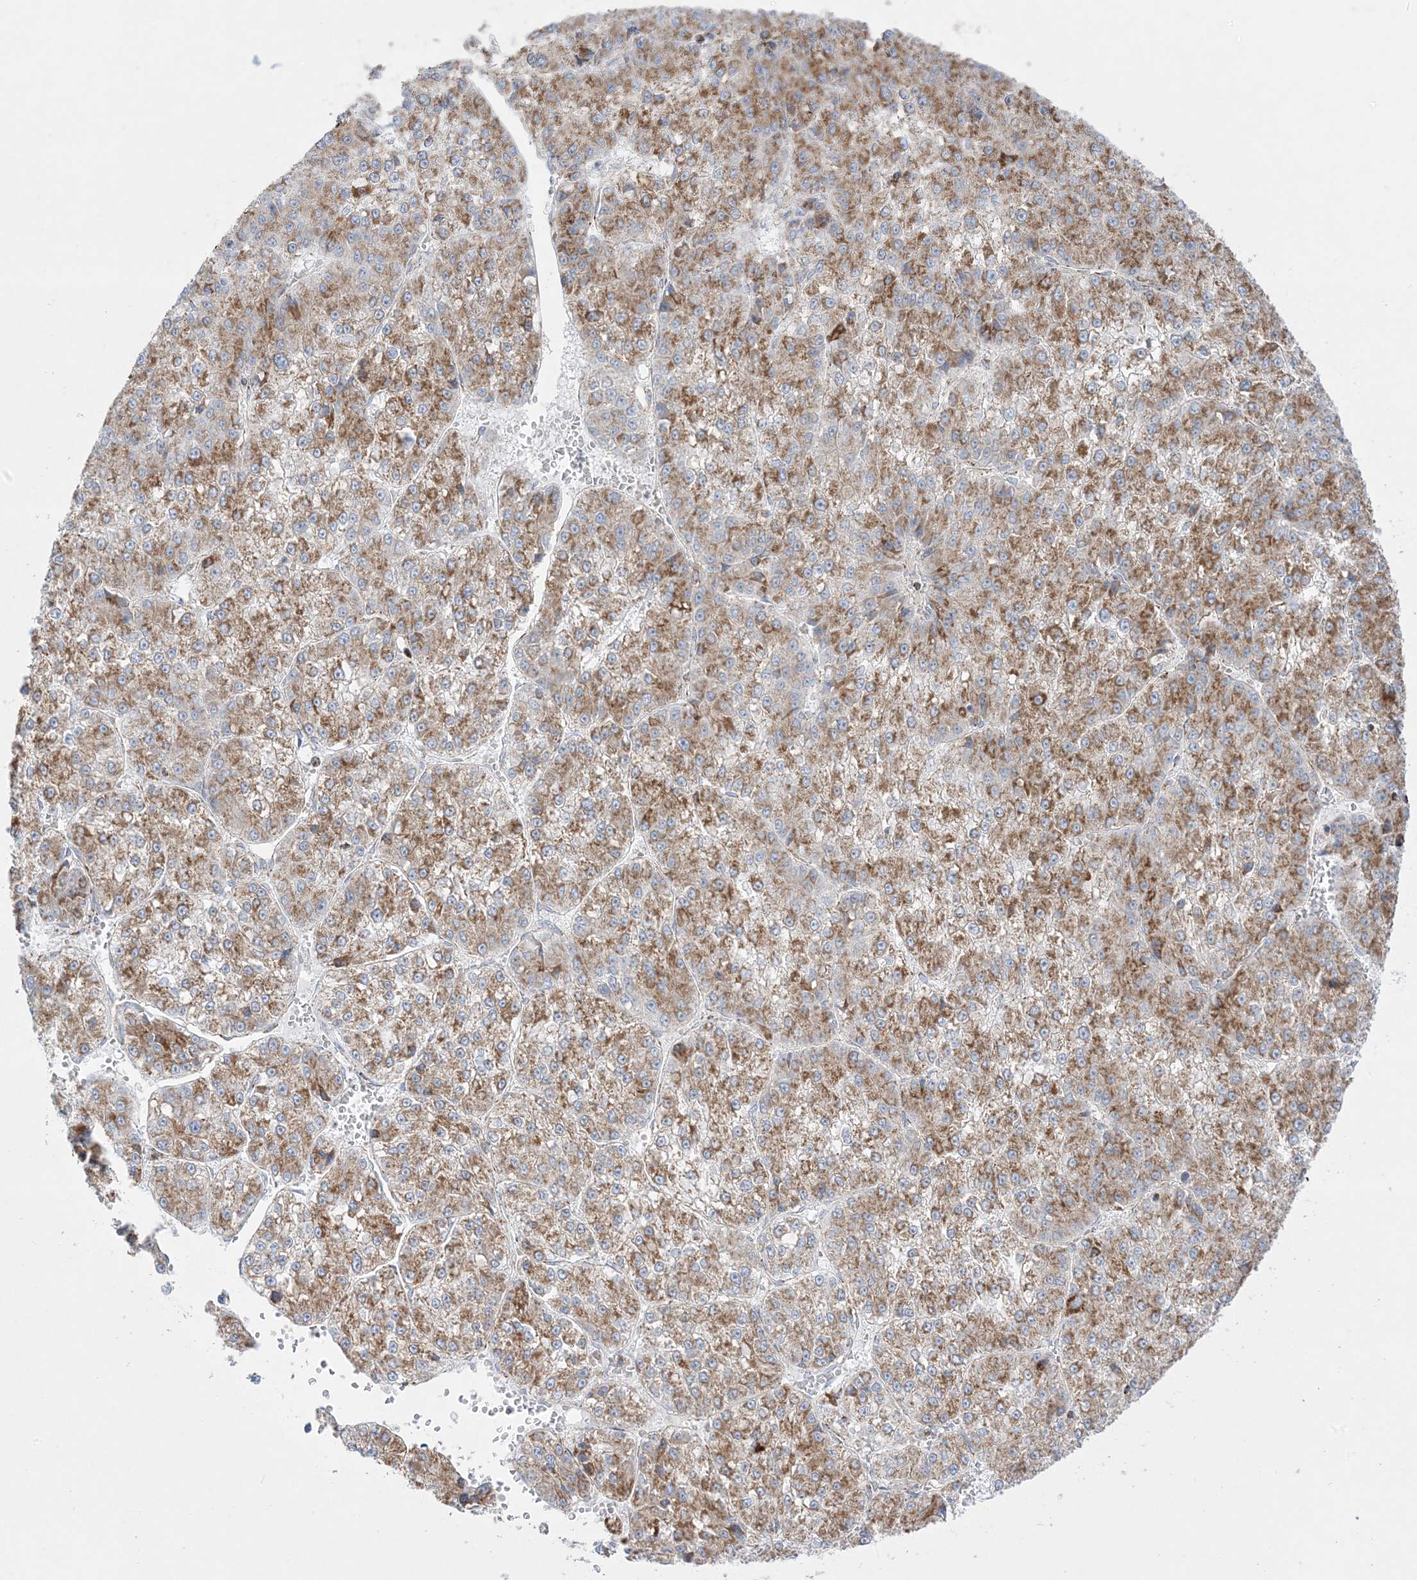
{"staining": {"intensity": "moderate", "quantity": ">75%", "location": "cytoplasmic/membranous"}, "tissue": "liver cancer", "cell_type": "Tumor cells", "image_type": "cancer", "snomed": [{"axis": "morphology", "description": "Carcinoma, Hepatocellular, NOS"}, {"axis": "topography", "description": "Liver"}], "caption": "Hepatocellular carcinoma (liver) stained for a protein (brown) displays moderate cytoplasmic/membranous positive staining in about >75% of tumor cells.", "gene": "MRPS36", "patient": {"sex": "female", "age": 73}}